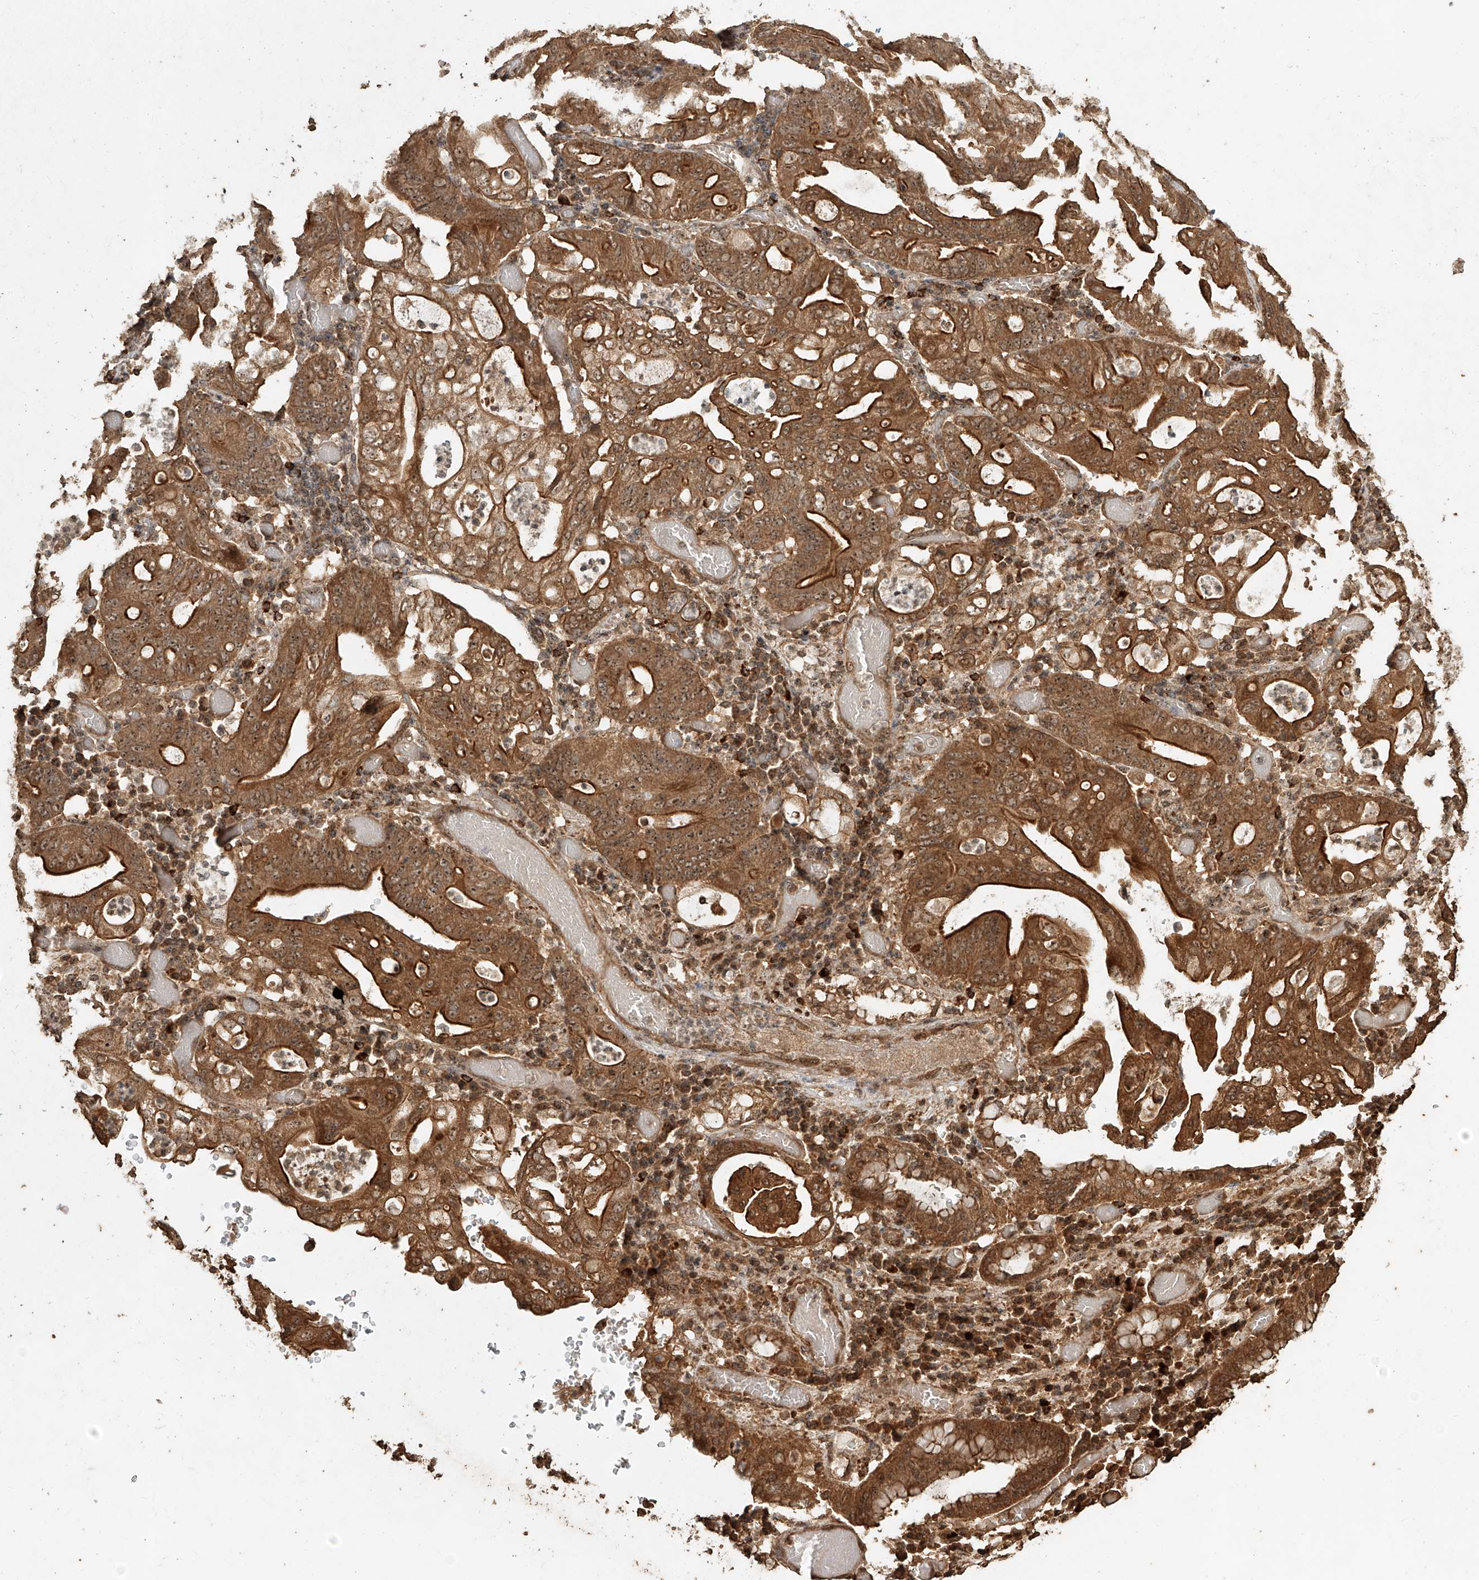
{"staining": {"intensity": "strong", "quantity": ">75%", "location": "cytoplasmic/membranous,nuclear"}, "tissue": "stomach cancer", "cell_type": "Tumor cells", "image_type": "cancer", "snomed": [{"axis": "morphology", "description": "Adenocarcinoma, NOS"}, {"axis": "topography", "description": "Stomach"}], "caption": "About >75% of tumor cells in human stomach cancer reveal strong cytoplasmic/membranous and nuclear protein expression as visualized by brown immunohistochemical staining.", "gene": "ZNF660", "patient": {"sex": "female", "age": 73}}